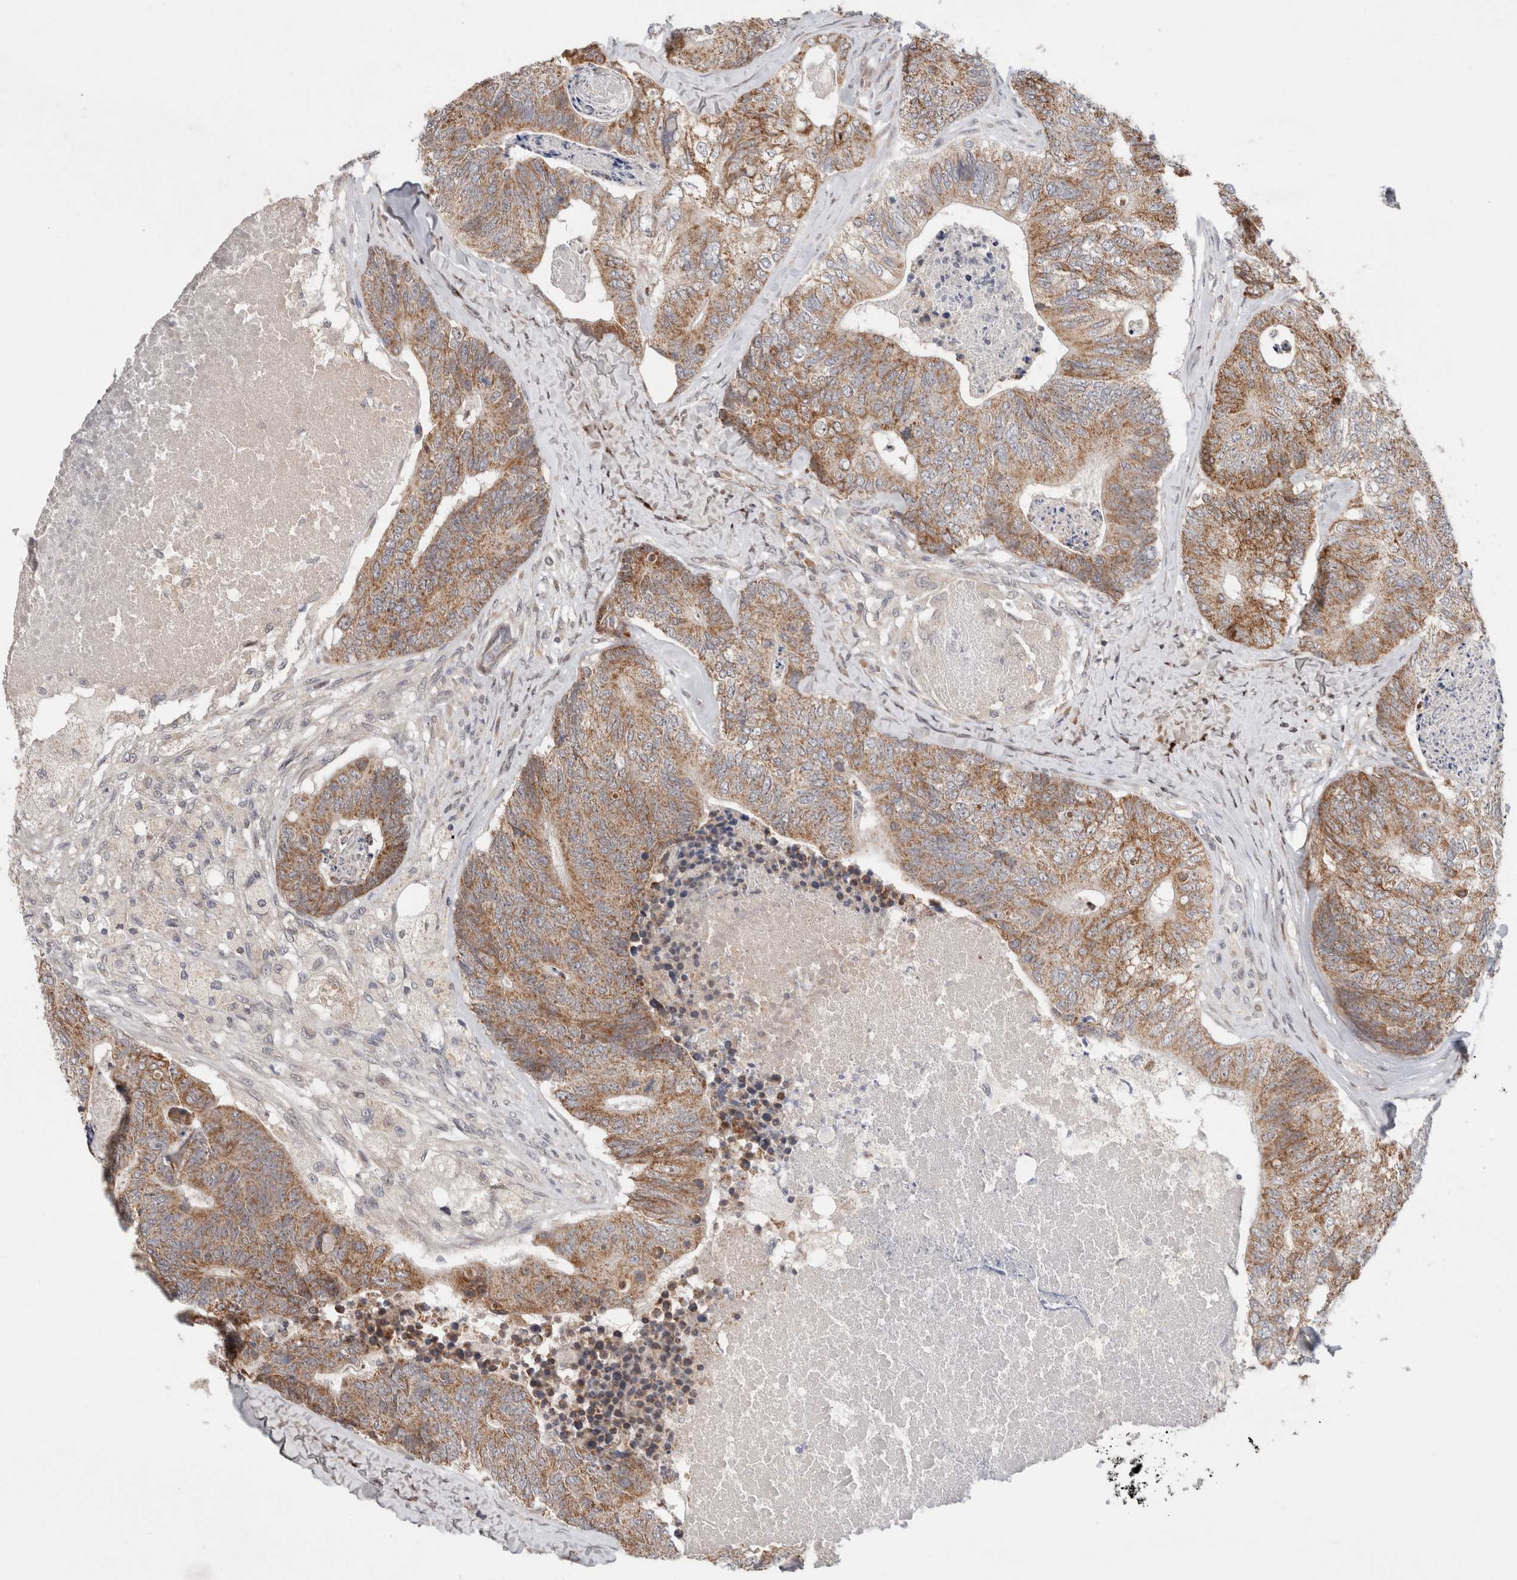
{"staining": {"intensity": "moderate", "quantity": ">75%", "location": "cytoplasmic/membranous"}, "tissue": "colorectal cancer", "cell_type": "Tumor cells", "image_type": "cancer", "snomed": [{"axis": "morphology", "description": "Adenocarcinoma, NOS"}, {"axis": "topography", "description": "Colon"}], "caption": "Colorectal cancer (adenocarcinoma) was stained to show a protein in brown. There is medium levels of moderate cytoplasmic/membranous staining in approximately >75% of tumor cells.", "gene": "ERI3", "patient": {"sex": "female", "age": 67}}